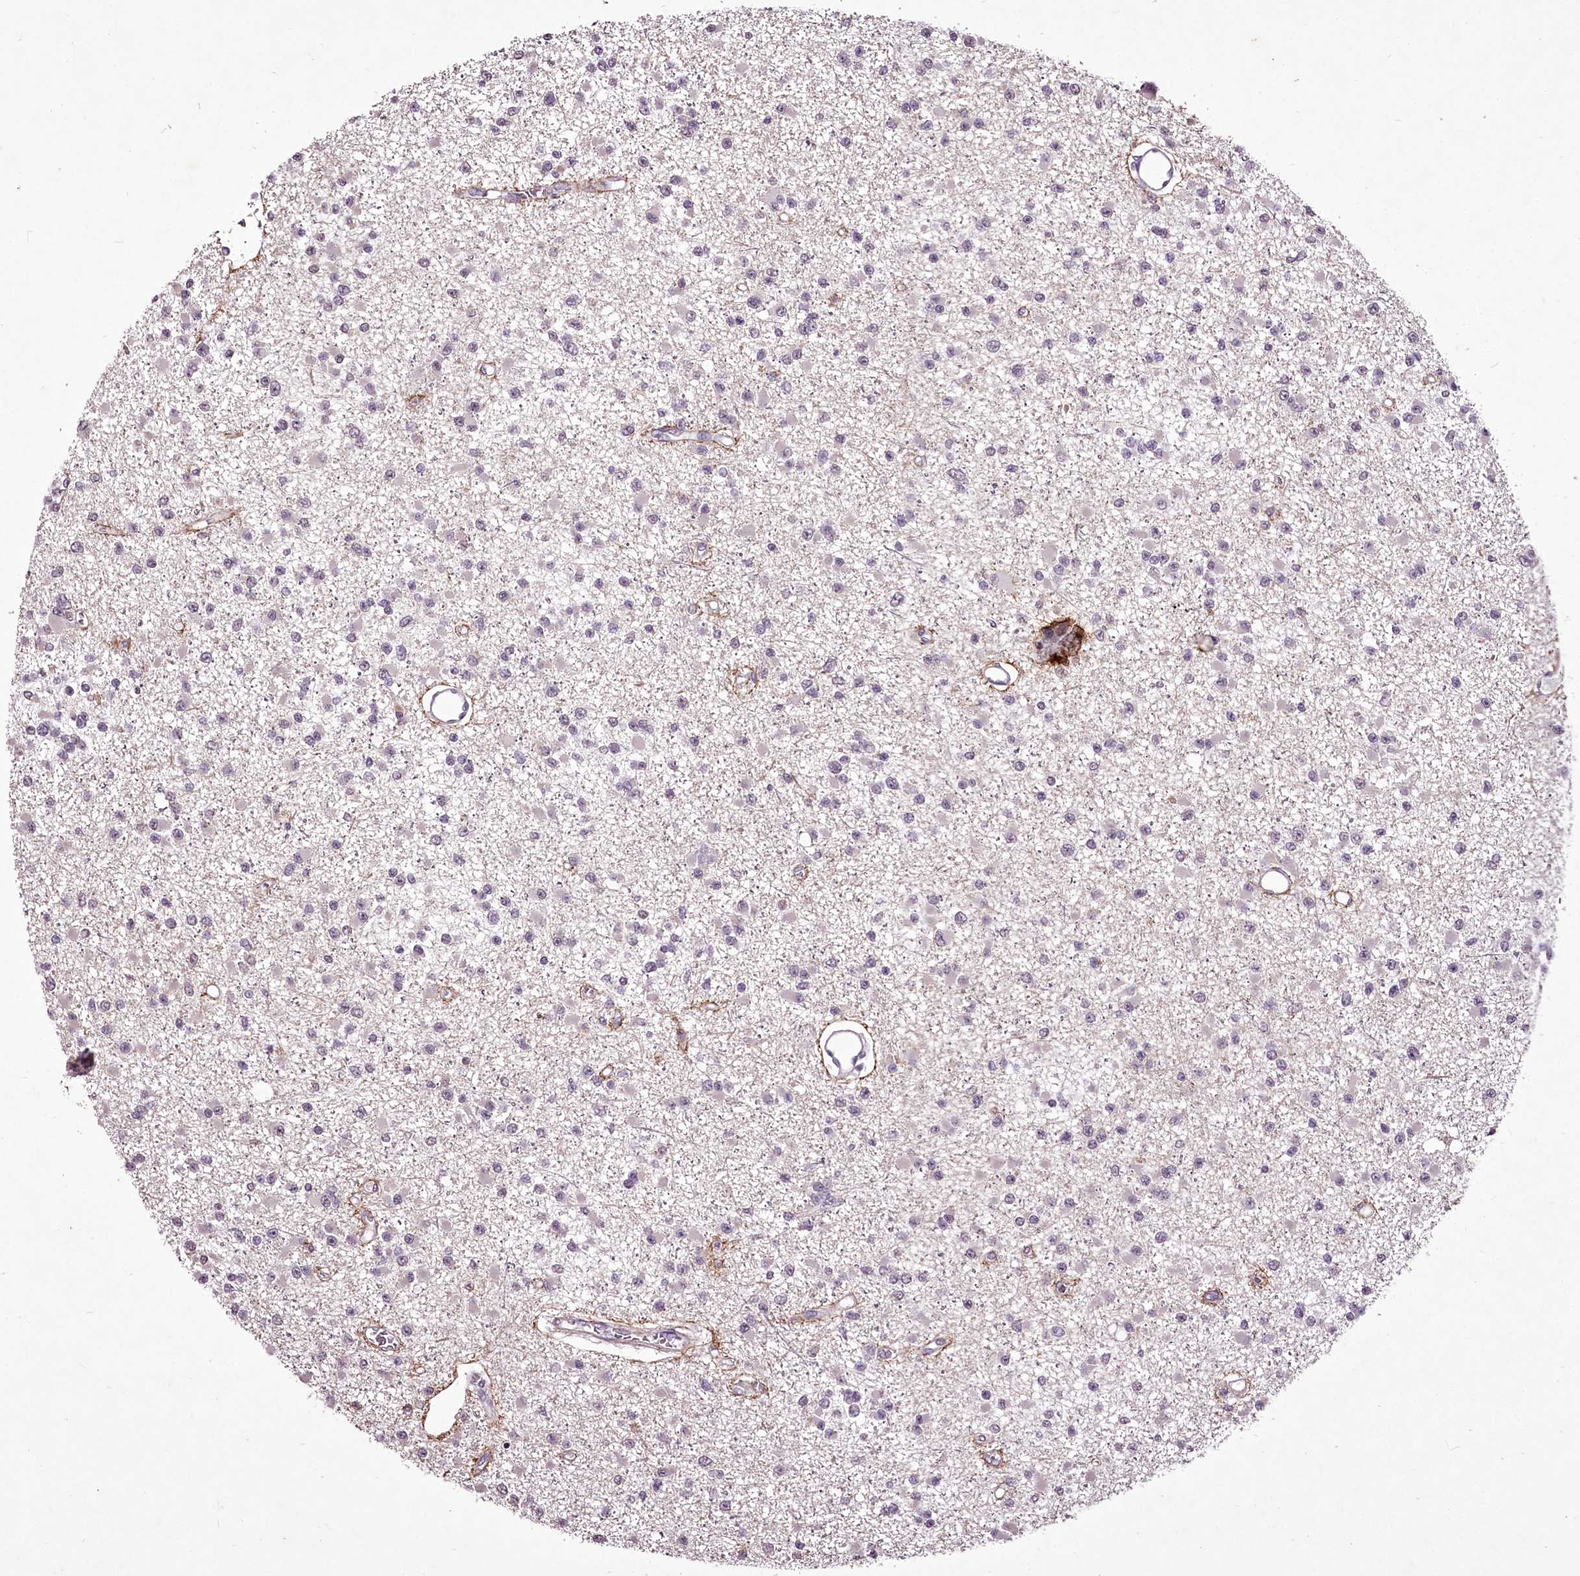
{"staining": {"intensity": "negative", "quantity": "none", "location": "none"}, "tissue": "glioma", "cell_type": "Tumor cells", "image_type": "cancer", "snomed": [{"axis": "morphology", "description": "Glioma, malignant, Low grade"}, {"axis": "topography", "description": "Brain"}], "caption": "The immunohistochemistry micrograph has no significant staining in tumor cells of glioma tissue.", "gene": "C1orf56", "patient": {"sex": "female", "age": 22}}